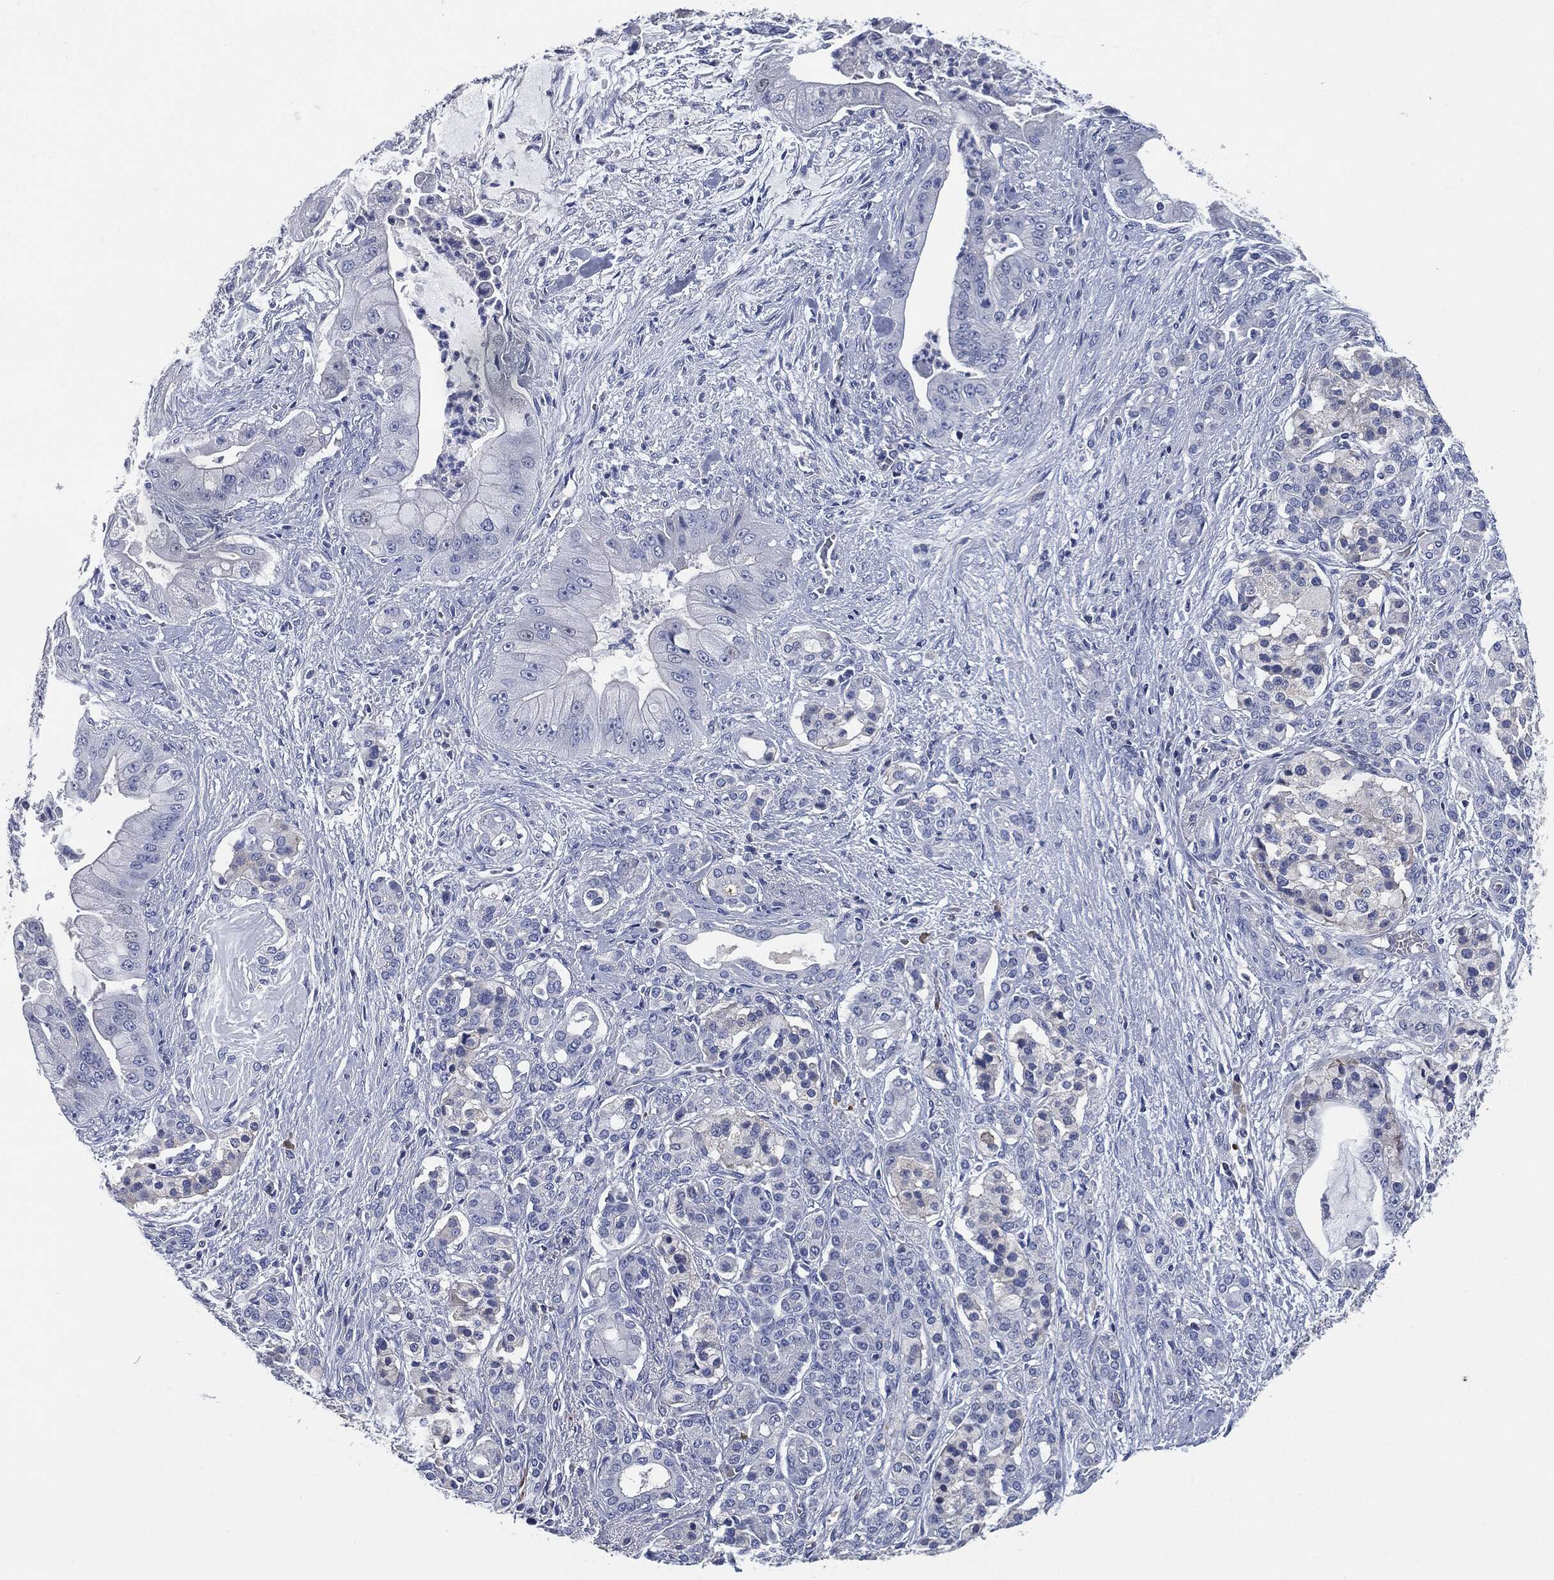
{"staining": {"intensity": "negative", "quantity": "none", "location": "none"}, "tissue": "pancreatic cancer", "cell_type": "Tumor cells", "image_type": "cancer", "snomed": [{"axis": "morphology", "description": "Normal tissue, NOS"}, {"axis": "morphology", "description": "Inflammation, NOS"}, {"axis": "morphology", "description": "Adenocarcinoma, NOS"}, {"axis": "topography", "description": "Pancreas"}], "caption": "Immunohistochemistry histopathology image of neoplastic tissue: human adenocarcinoma (pancreatic) stained with DAB (3,3'-diaminobenzidine) displays no significant protein staining in tumor cells.", "gene": "CD27", "patient": {"sex": "male", "age": 57}}